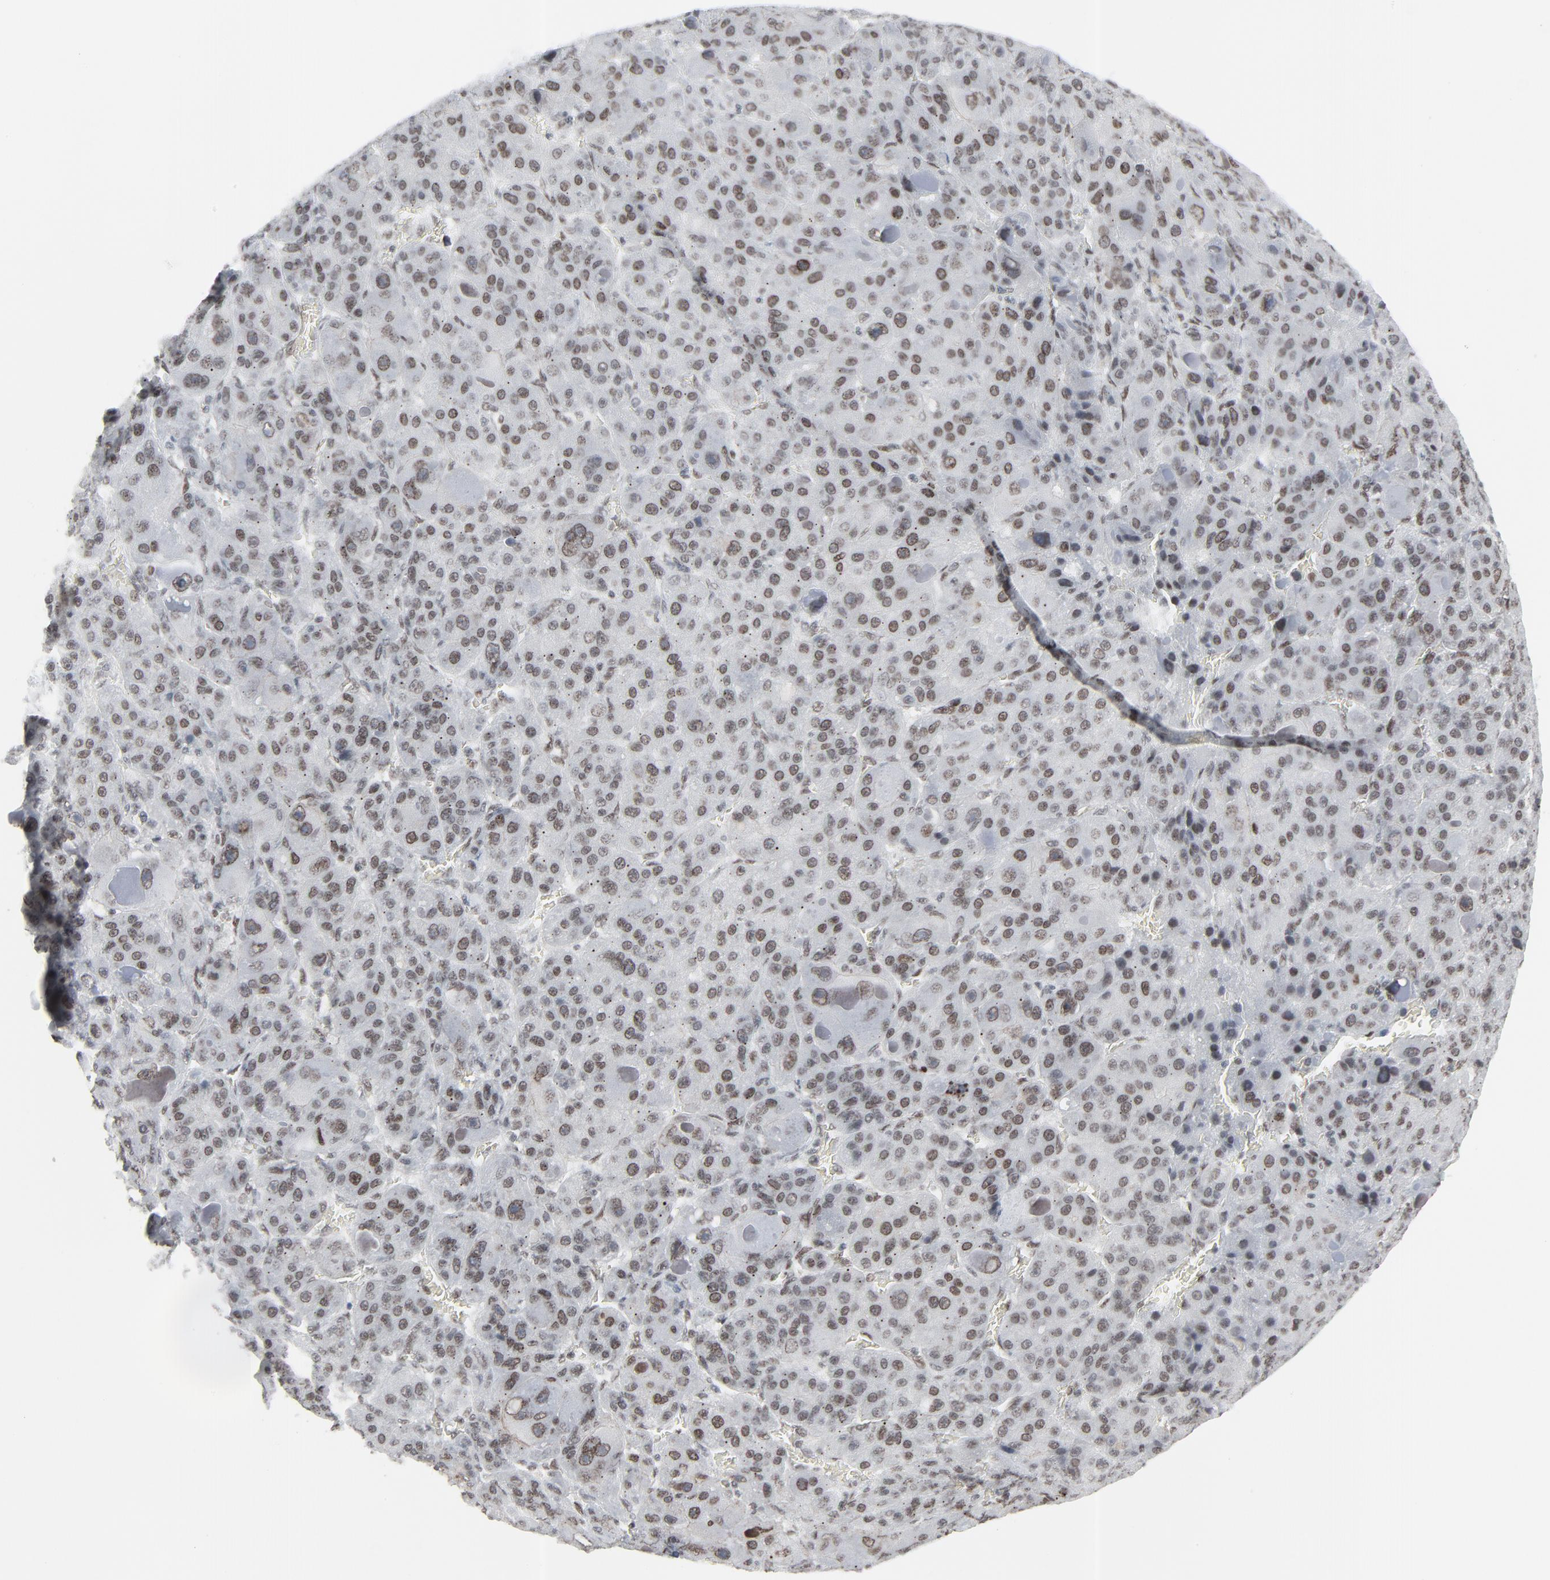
{"staining": {"intensity": "weak", "quantity": "25%-75%", "location": "nuclear"}, "tissue": "liver cancer", "cell_type": "Tumor cells", "image_type": "cancer", "snomed": [{"axis": "morphology", "description": "Carcinoma, Hepatocellular, NOS"}, {"axis": "topography", "description": "Liver"}], "caption": "Immunohistochemistry (IHC) (DAB (3,3'-diaminobenzidine)) staining of human hepatocellular carcinoma (liver) shows weak nuclear protein expression in about 25%-75% of tumor cells. (IHC, brightfield microscopy, high magnification).", "gene": "FBXO28", "patient": {"sex": "male", "age": 76}}